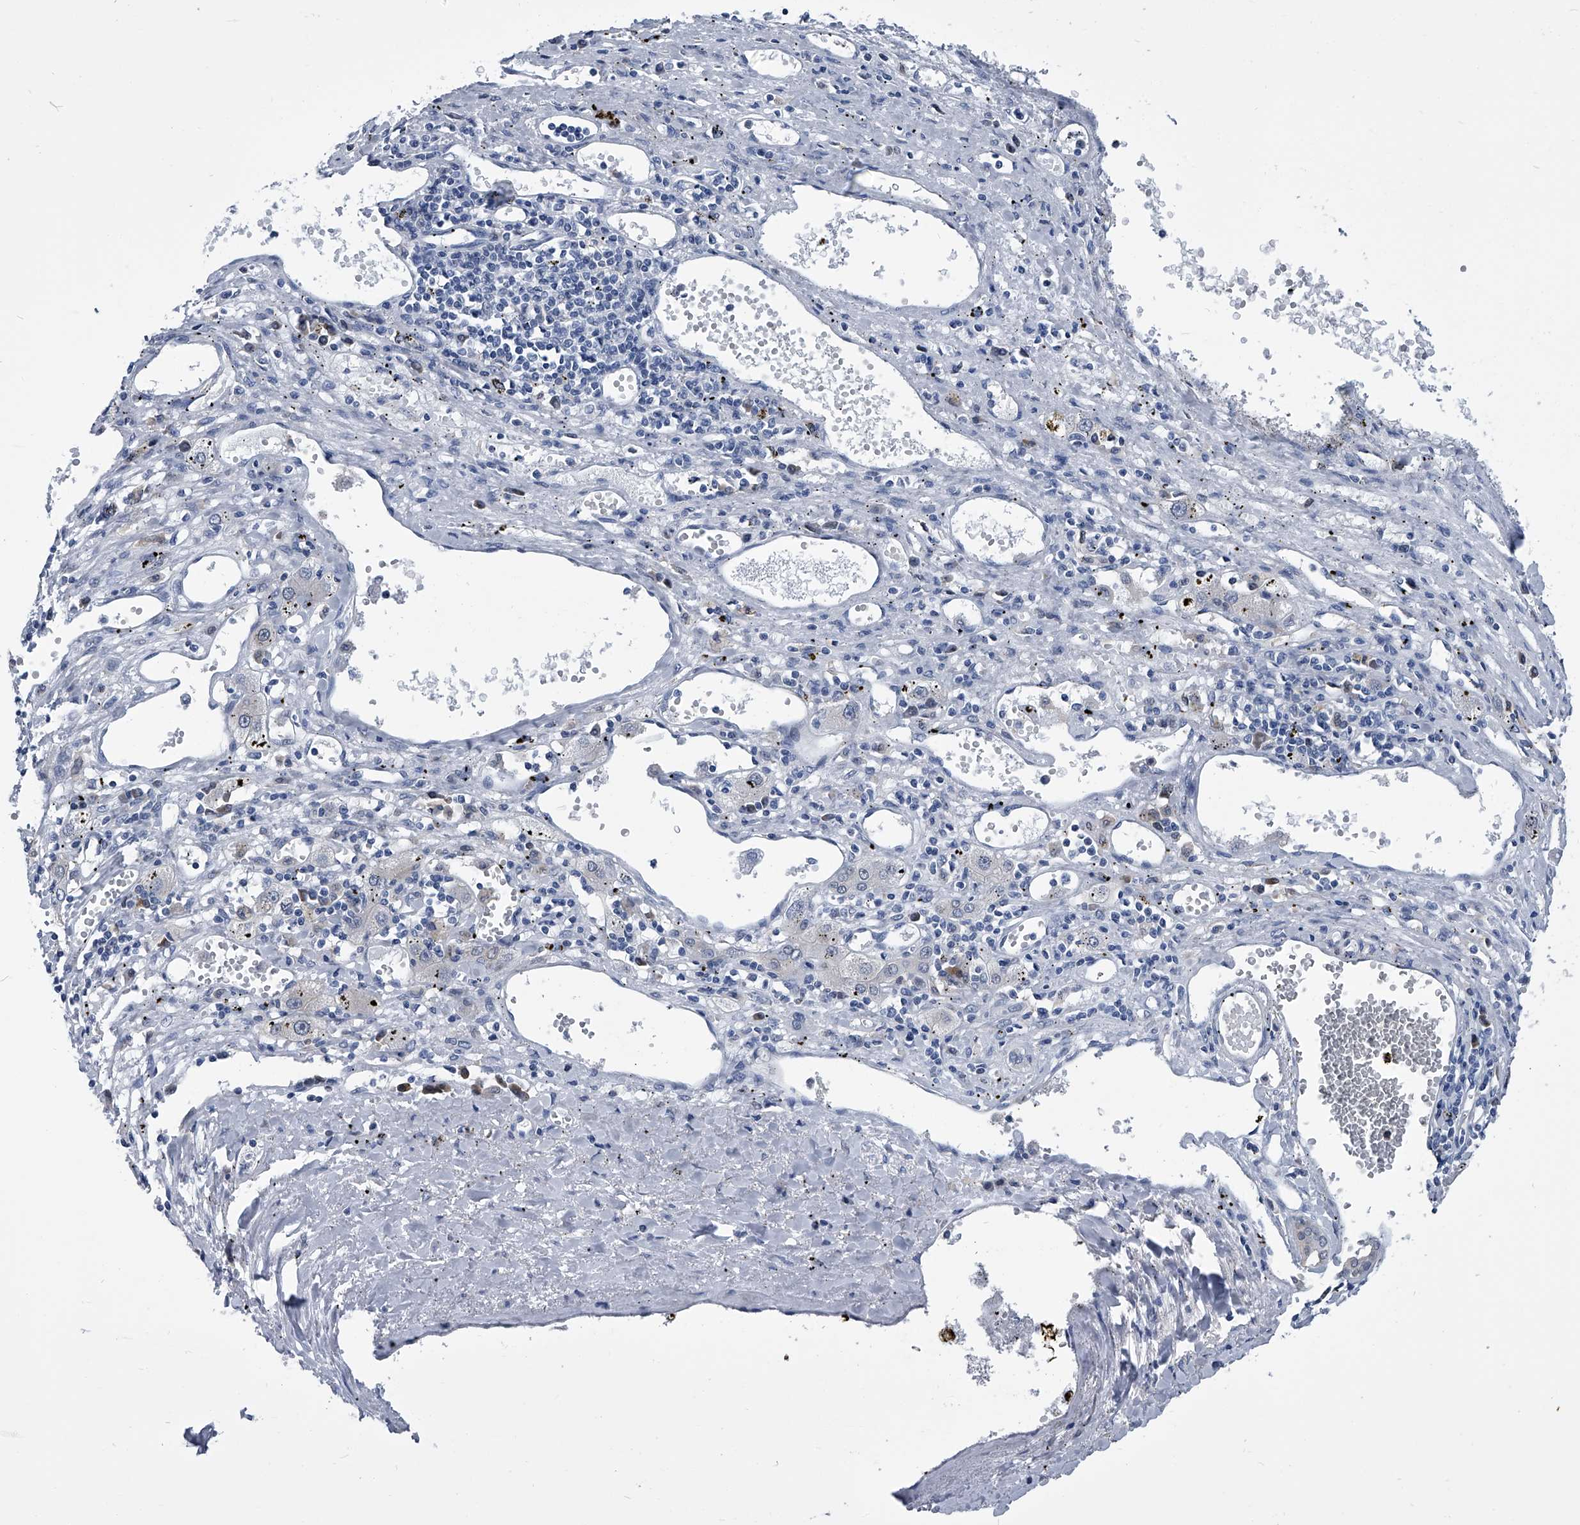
{"staining": {"intensity": "negative", "quantity": "none", "location": "none"}, "tissue": "liver cancer", "cell_type": "Tumor cells", "image_type": "cancer", "snomed": [{"axis": "morphology", "description": "Carcinoma, Hepatocellular, NOS"}, {"axis": "topography", "description": "Liver"}], "caption": "High power microscopy image of an immunohistochemistry histopathology image of liver cancer, revealing no significant expression in tumor cells. (Brightfield microscopy of DAB (3,3'-diaminobenzidine) immunohistochemistry (IHC) at high magnification).", "gene": "PDXK", "patient": {"sex": "male", "age": 72}}